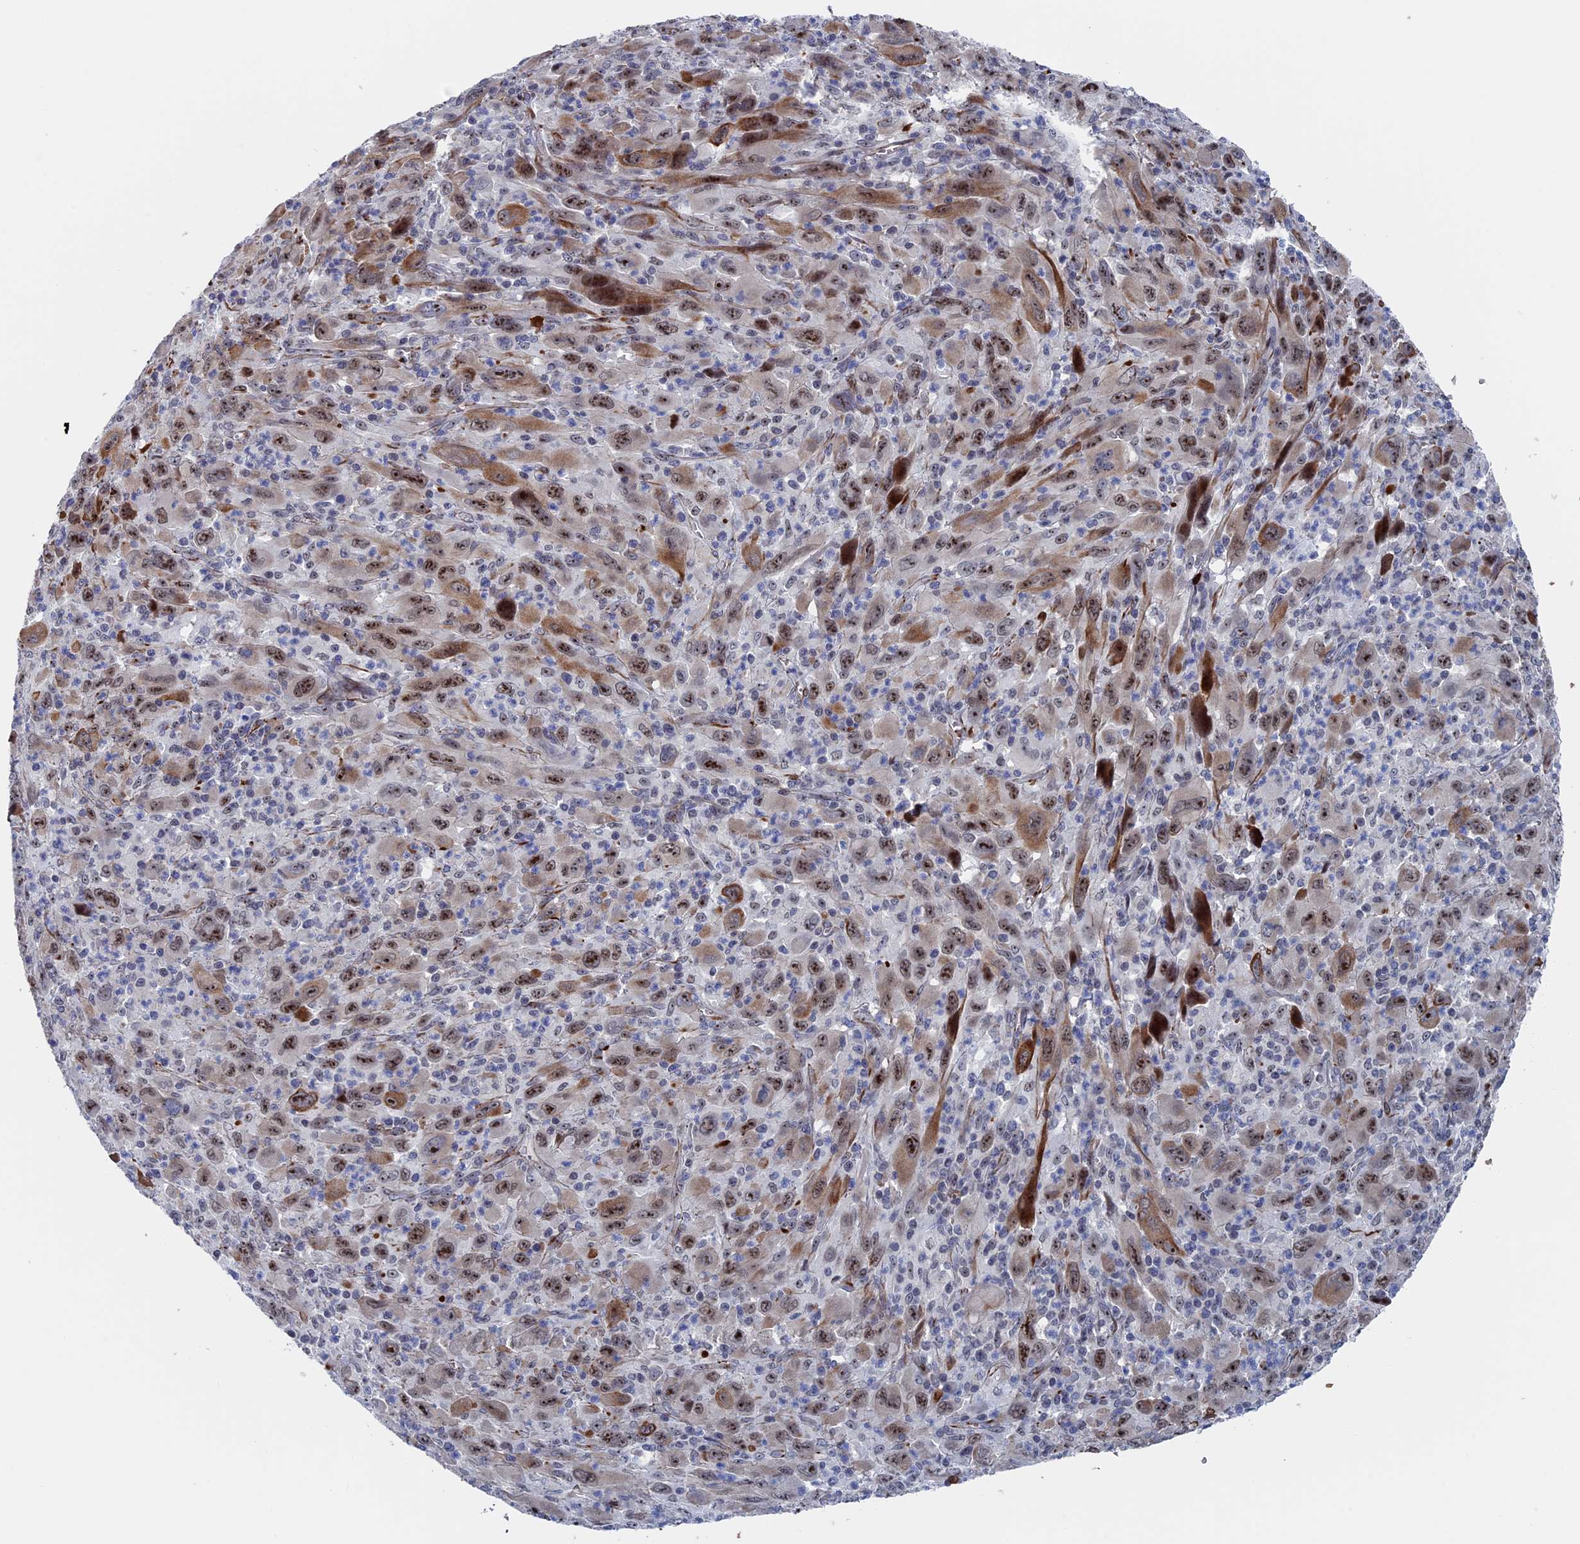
{"staining": {"intensity": "moderate", "quantity": ">75%", "location": "cytoplasmic/membranous,nuclear"}, "tissue": "melanoma", "cell_type": "Tumor cells", "image_type": "cancer", "snomed": [{"axis": "morphology", "description": "Malignant melanoma, Metastatic site"}, {"axis": "topography", "description": "Skin"}], "caption": "Immunohistochemical staining of melanoma reveals moderate cytoplasmic/membranous and nuclear protein staining in approximately >75% of tumor cells. The protein of interest is stained brown, and the nuclei are stained in blue (DAB (3,3'-diaminobenzidine) IHC with brightfield microscopy, high magnification).", "gene": "EXOSC9", "patient": {"sex": "female", "age": 56}}